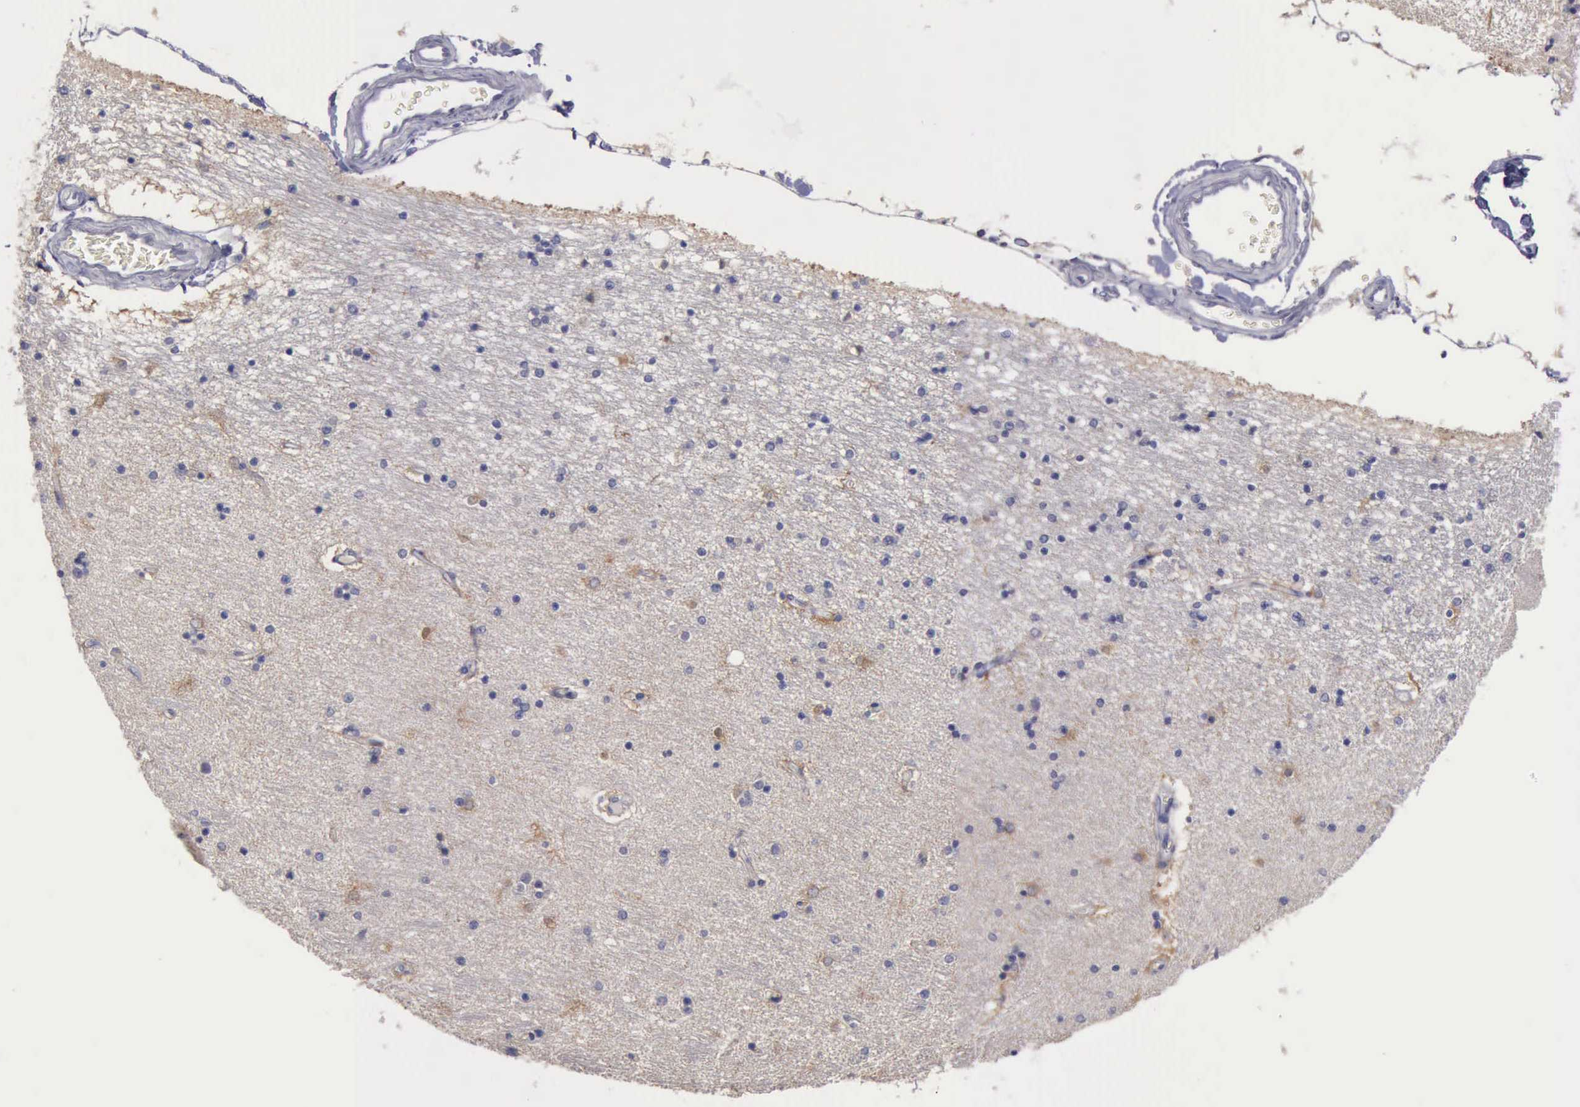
{"staining": {"intensity": "weak", "quantity": "<25%", "location": "cytoplasmic/membranous"}, "tissue": "hippocampus", "cell_type": "Glial cells", "image_type": "normal", "snomed": [{"axis": "morphology", "description": "Normal tissue, NOS"}, {"axis": "topography", "description": "Hippocampus"}], "caption": "Glial cells are negative for protein expression in unremarkable human hippocampus. The staining was performed using DAB (3,3'-diaminobenzidine) to visualize the protein expression in brown, while the nuclei were stained in blue with hematoxylin (Magnification: 20x).", "gene": "PHKA1", "patient": {"sex": "female", "age": 54}}